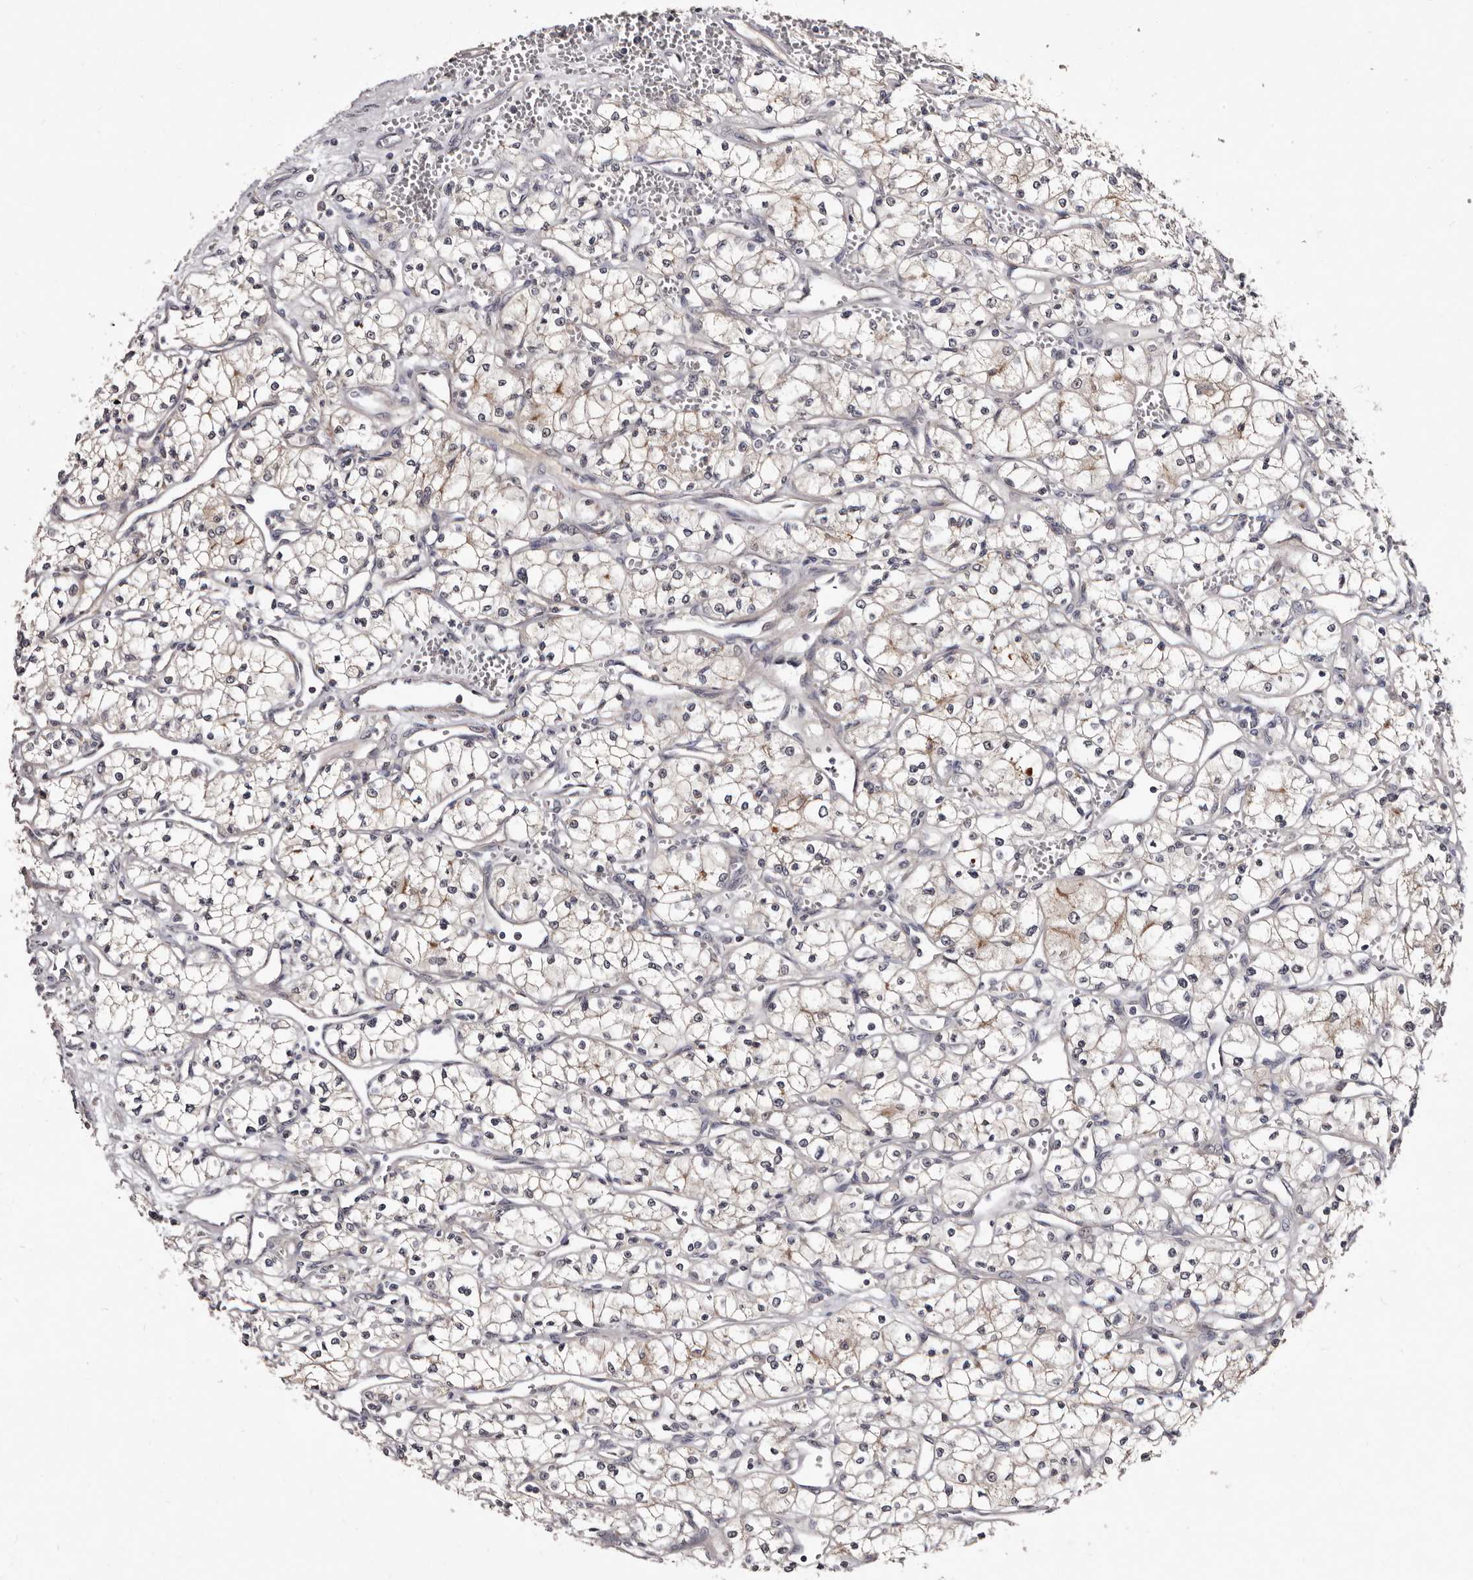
{"staining": {"intensity": "negative", "quantity": "none", "location": "none"}, "tissue": "renal cancer", "cell_type": "Tumor cells", "image_type": "cancer", "snomed": [{"axis": "morphology", "description": "Adenocarcinoma, NOS"}, {"axis": "topography", "description": "Kidney"}], "caption": "Tumor cells show no significant protein staining in renal cancer (adenocarcinoma).", "gene": "LANCL2", "patient": {"sex": "male", "age": 59}}